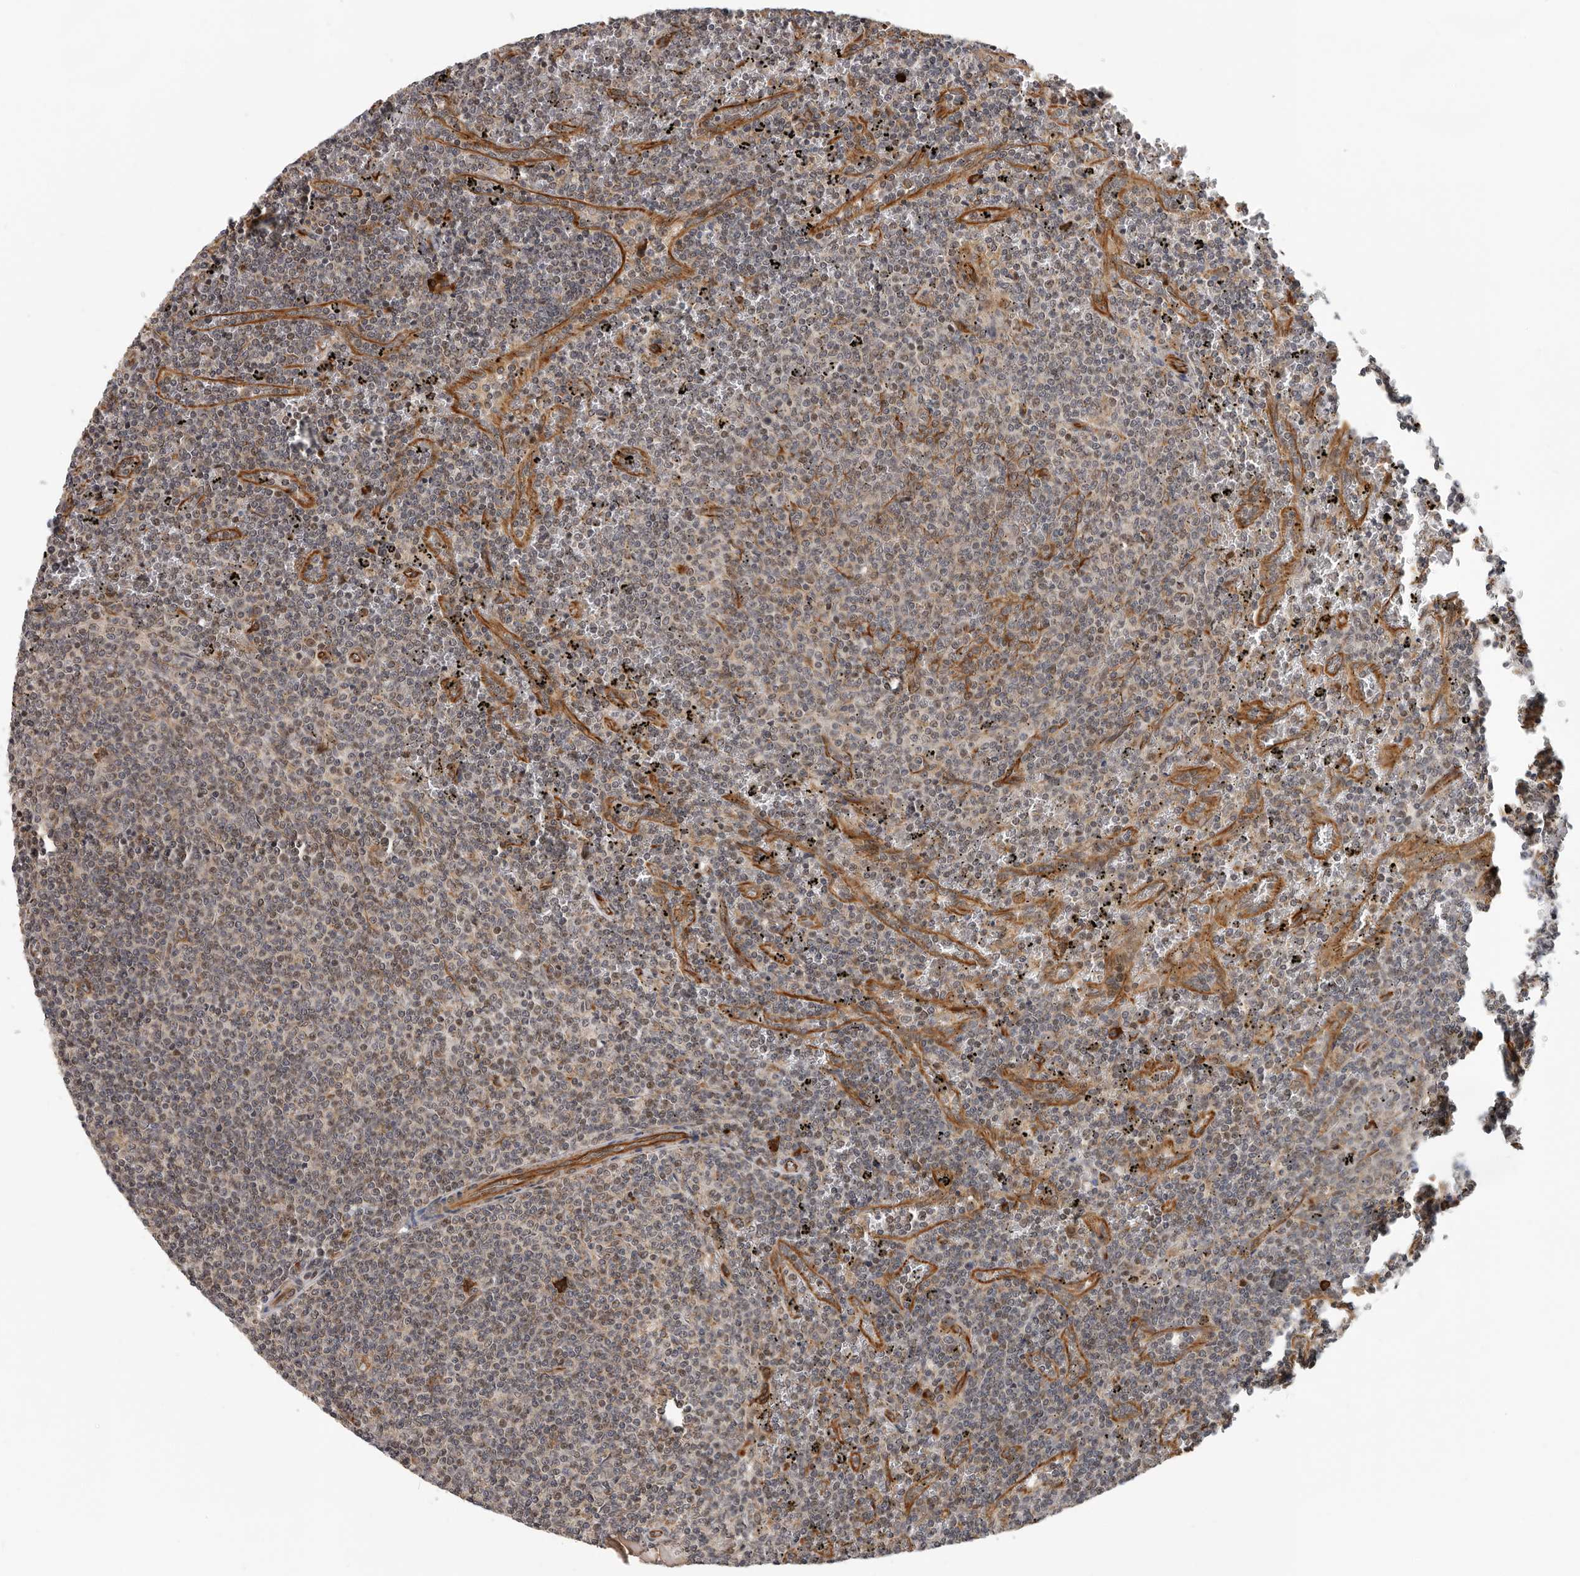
{"staining": {"intensity": "weak", "quantity": "25%-75%", "location": "cytoplasmic/membranous"}, "tissue": "lymphoma", "cell_type": "Tumor cells", "image_type": "cancer", "snomed": [{"axis": "morphology", "description": "Malignant lymphoma, non-Hodgkin's type, Low grade"}, {"axis": "topography", "description": "Spleen"}], "caption": "Immunohistochemistry photomicrograph of neoplastic tissue: human malignant lymphoma, non-Hodgkin's type (low-grade) stained using immunohistochemistry (IHC) shows low levels of weak protein expression localized specifically in the cytoplasmic/membranous of tumor cells, appearing as a cytoplasmic/membranous brown color.", "gene": "RNF157", "patient": {"sex": "female", "age": 50}}